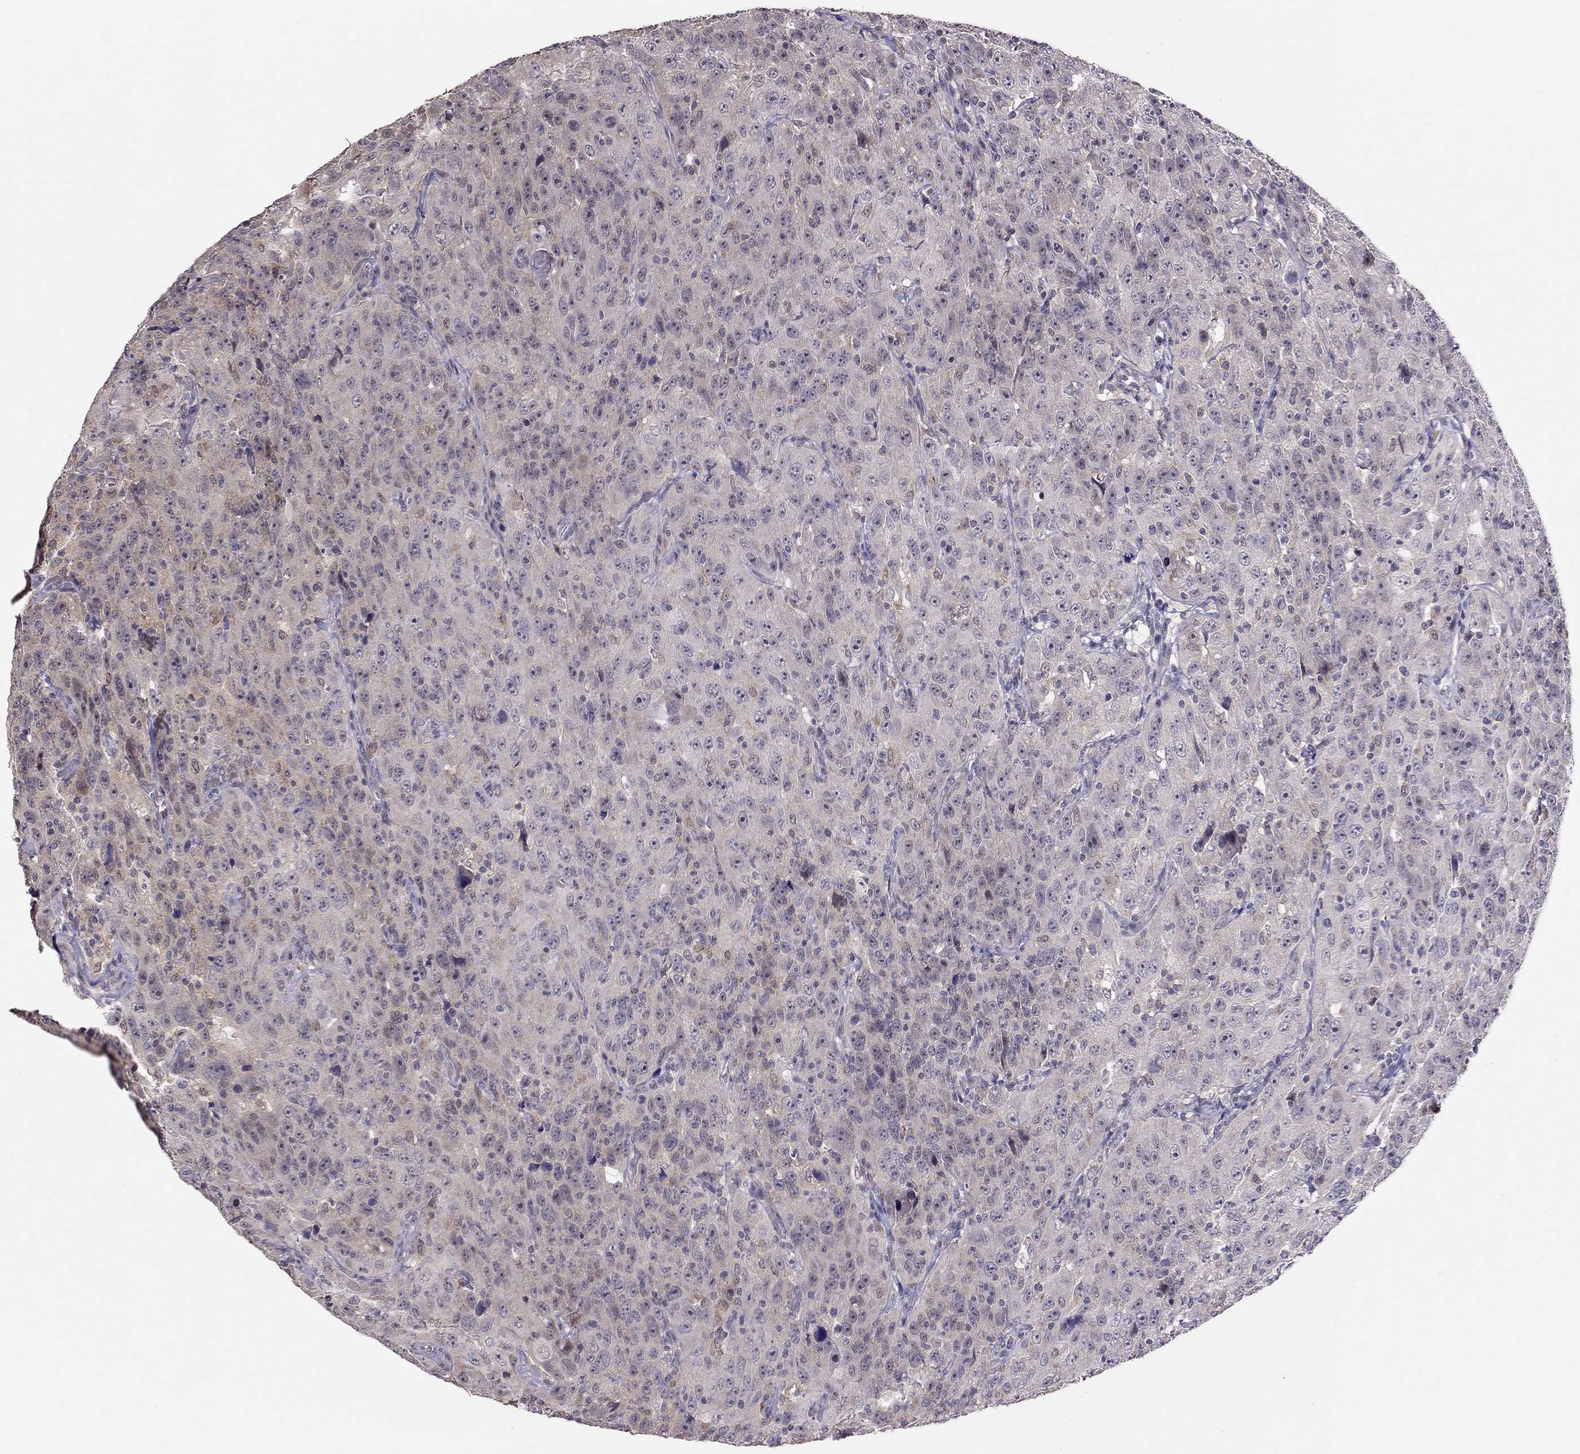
{"staining": {"intensity": "moderate", "quantity": "<25%", "location": "cytoplasmic/membranous"}, "tissue": "urothelial cancer", "cell_type": "Tumor cells", "image_type": "cancer", "snomed": [{"axis": "morphology", "description": "Urothelial carcinoma, NOS"}, {"axis": "morphology", "description": "Urothelial carcinoma, High grade"}, {"axis": "topography", "description": "Urinary bladder"}], "caption": "Tumor cells show moderate cytoplasmic/membranous staining in approximately <25% of cells in urothelial cancer.", "gene": "HSF2BP", "patient": {"sex": "female", "age": 73}}